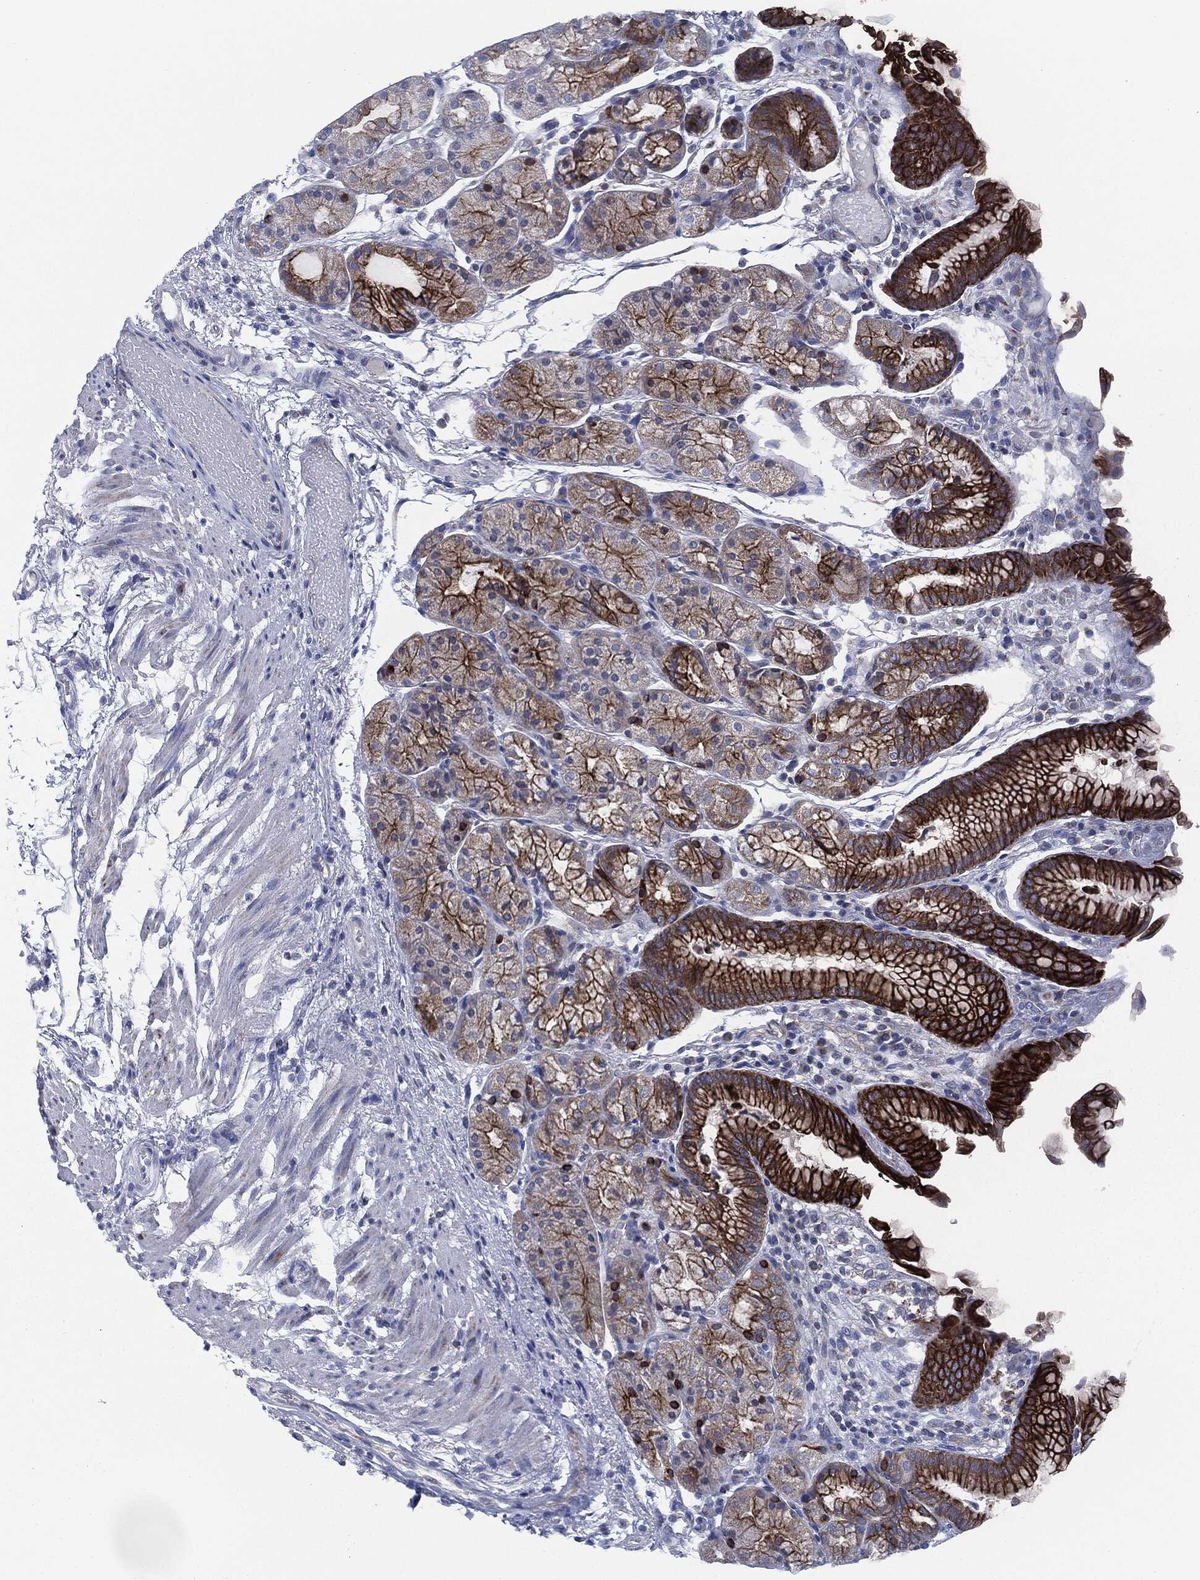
{"staining": {"intensity": "strong", "quantity": ">75%", "location": "cytoplasmic/membranous"}, "tissue": "stomach", "cell_type": "Glandular cells", "image_type": "normal", "snomed": [{"axis": "morphology", "description": "Normal tissue, NOS"}, {"axis": "topography", "description": "Stomach, upper"}], "caption": "The histopathology image demonstrates immunohistochemical staining of normal stomach. There is strong cytoplasmic/membranous expression is seen in about >75% of glandular cells.", "gene": "SHROOM2", "patient": {"sex": "male", "age": 72}}